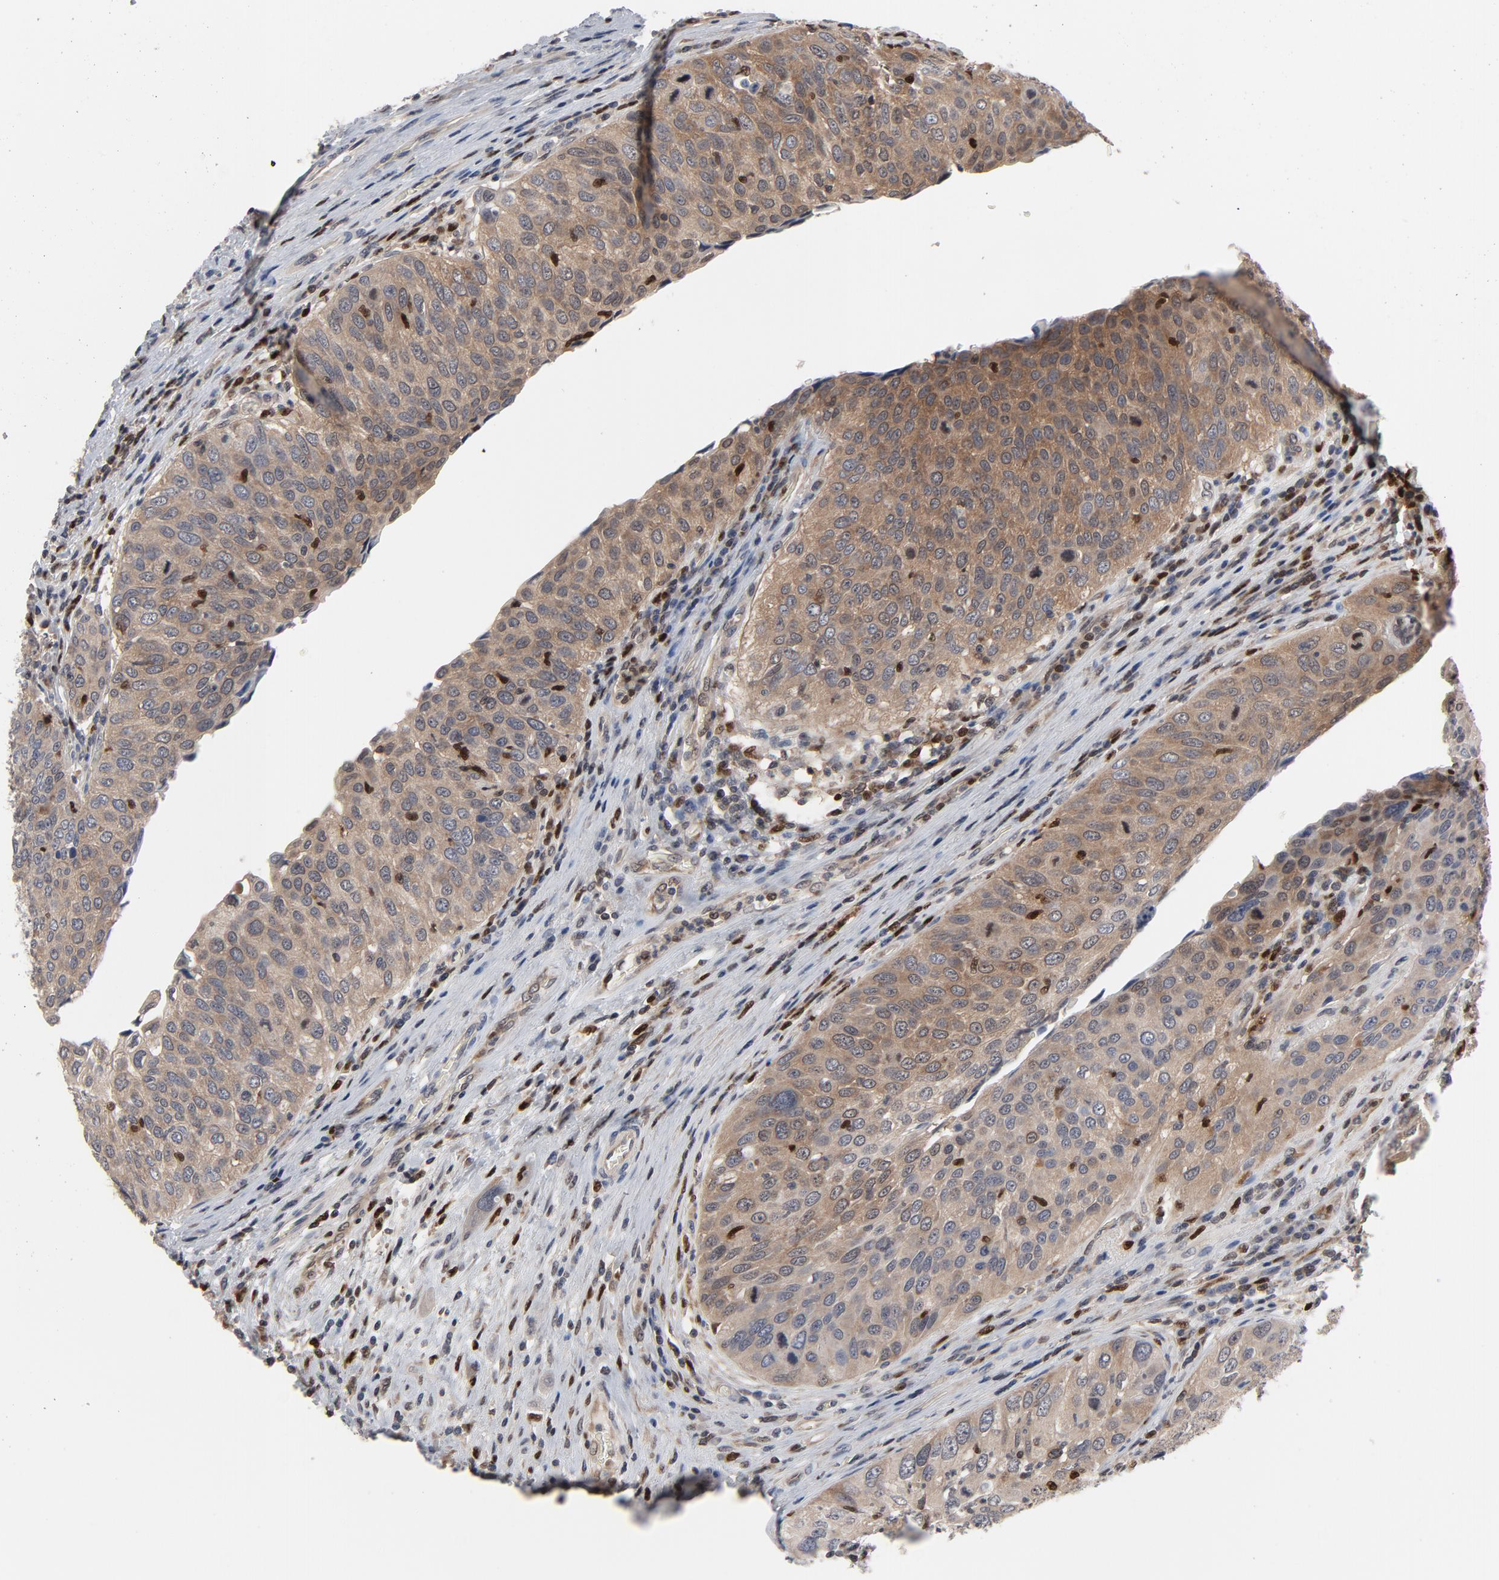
{"staining": {"intensity": "moderate", "quantity": ">75%", "location": "cytoplasmic/membranous"}, "tissue": "urothelial cancer", "cell_type": "Tumor cells", "image_type": "cancer", "snomed": [{"axis": "morphology", "description": "Urothelial carcinoma, High grade"}, {"axis": "topography", "description": "Urinary bladder"}], "caption": "Immunohistochemical staining of urothelial cancer reveals medium levels of moderate cytoplasmic/membranous staining in about >75% of tumor cells.", "gene": "NFKB1", "patient": {"sex": "male", "age": 50}}